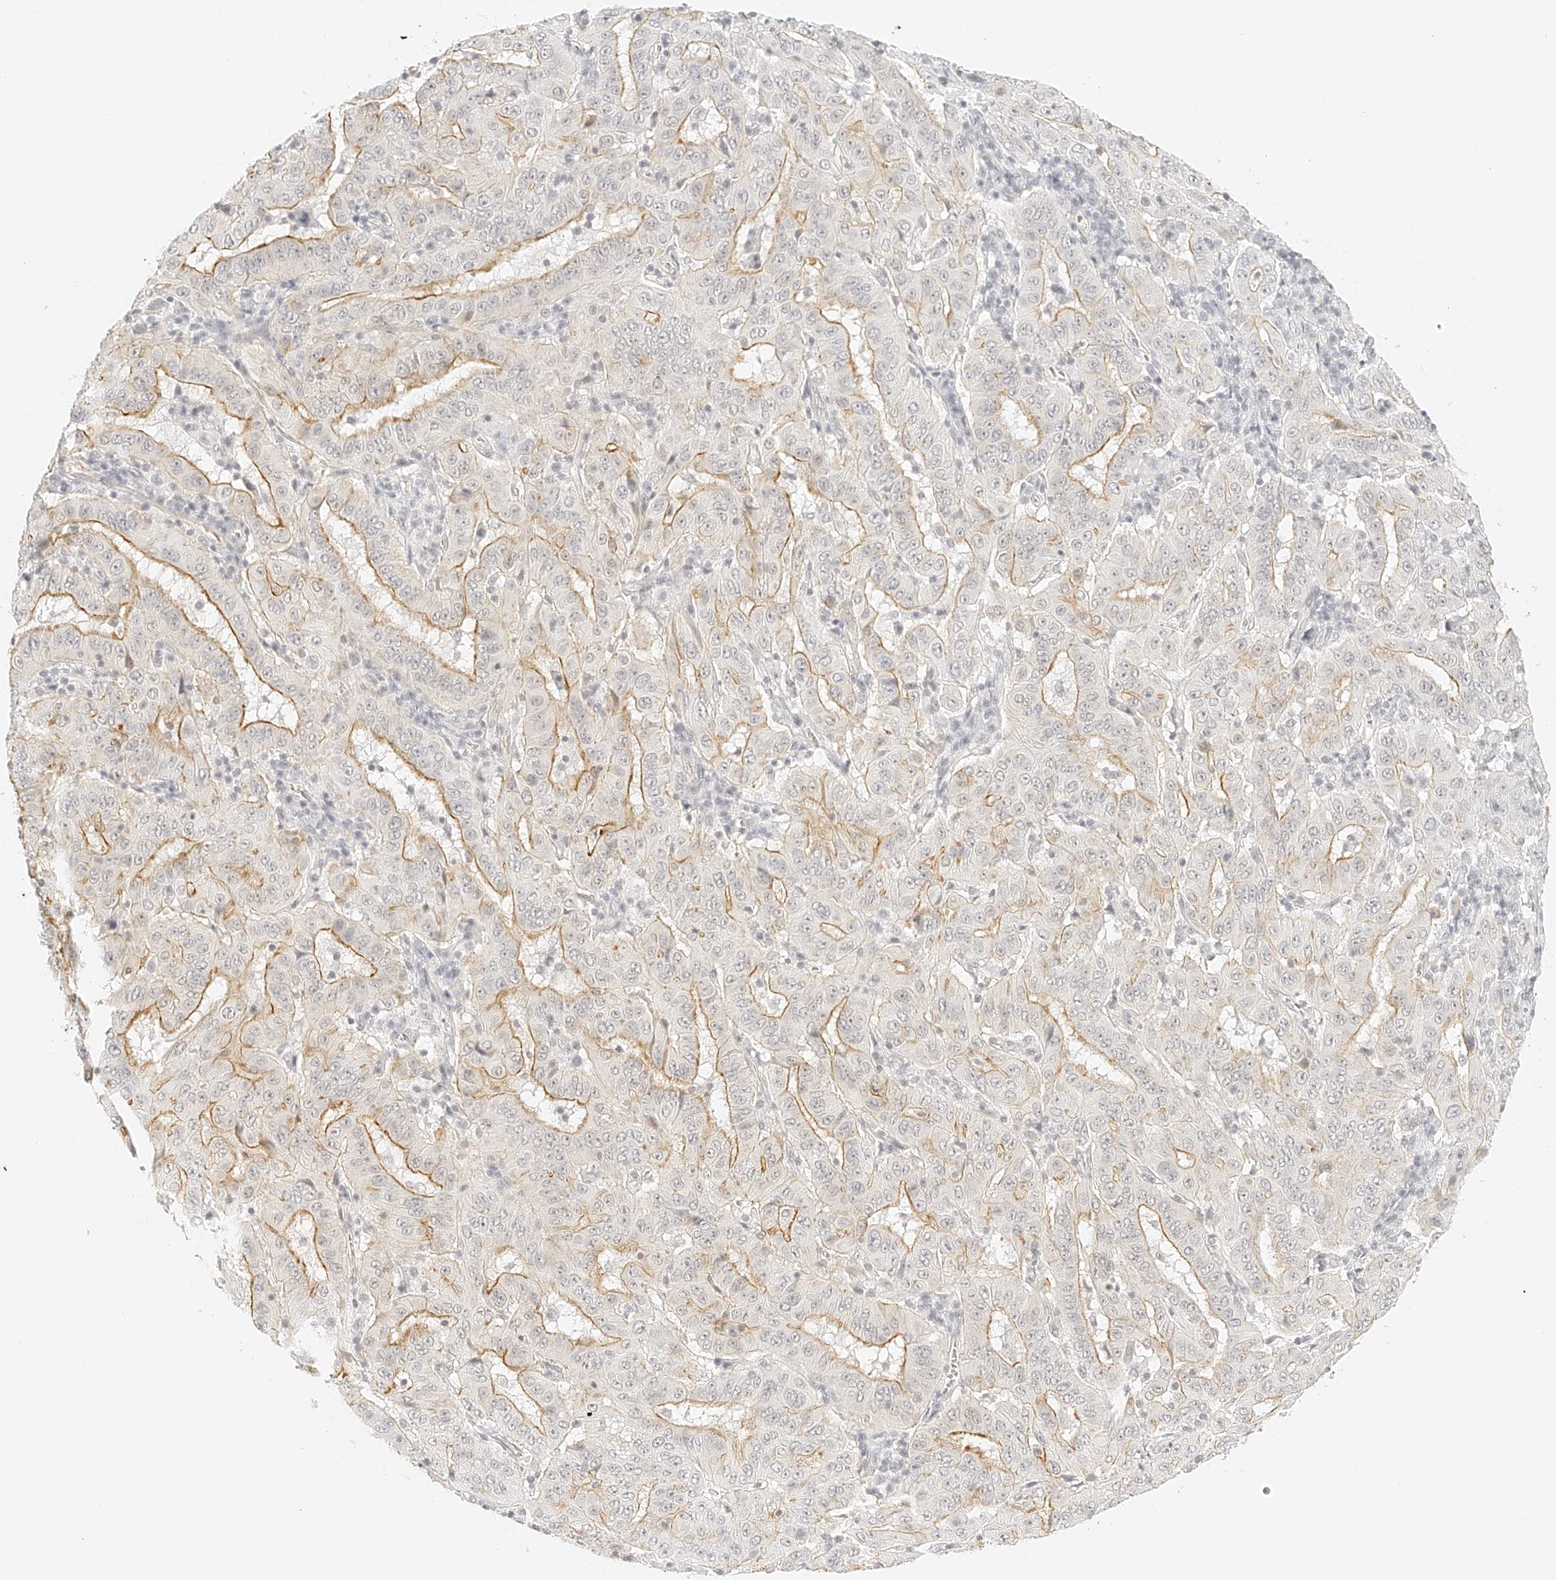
{"staining": {"intensity": "moderate", "quantity": "25%-75%", "location": "cytoplasmic/membranous"}, "tissue": "pancreatic cancer", "cell_type": "Tumor cells", "image_type": "cancer", "snomed": [{"axis": "morphology", "description": "Adenocarcinoma, NOS"}, {"axis": "topography", "description": "Pancreas"}], "caption": "A brown stain labels moderate cytoplasmic/membranous positivity of a protein in human adenocarcinoma (pancreatic) tumor cells. The protein of interest is shown in brown color, while the nuclei are stained blue.", "gene": "ZFP69", "patient": {"sex": "male", "age": 63}}